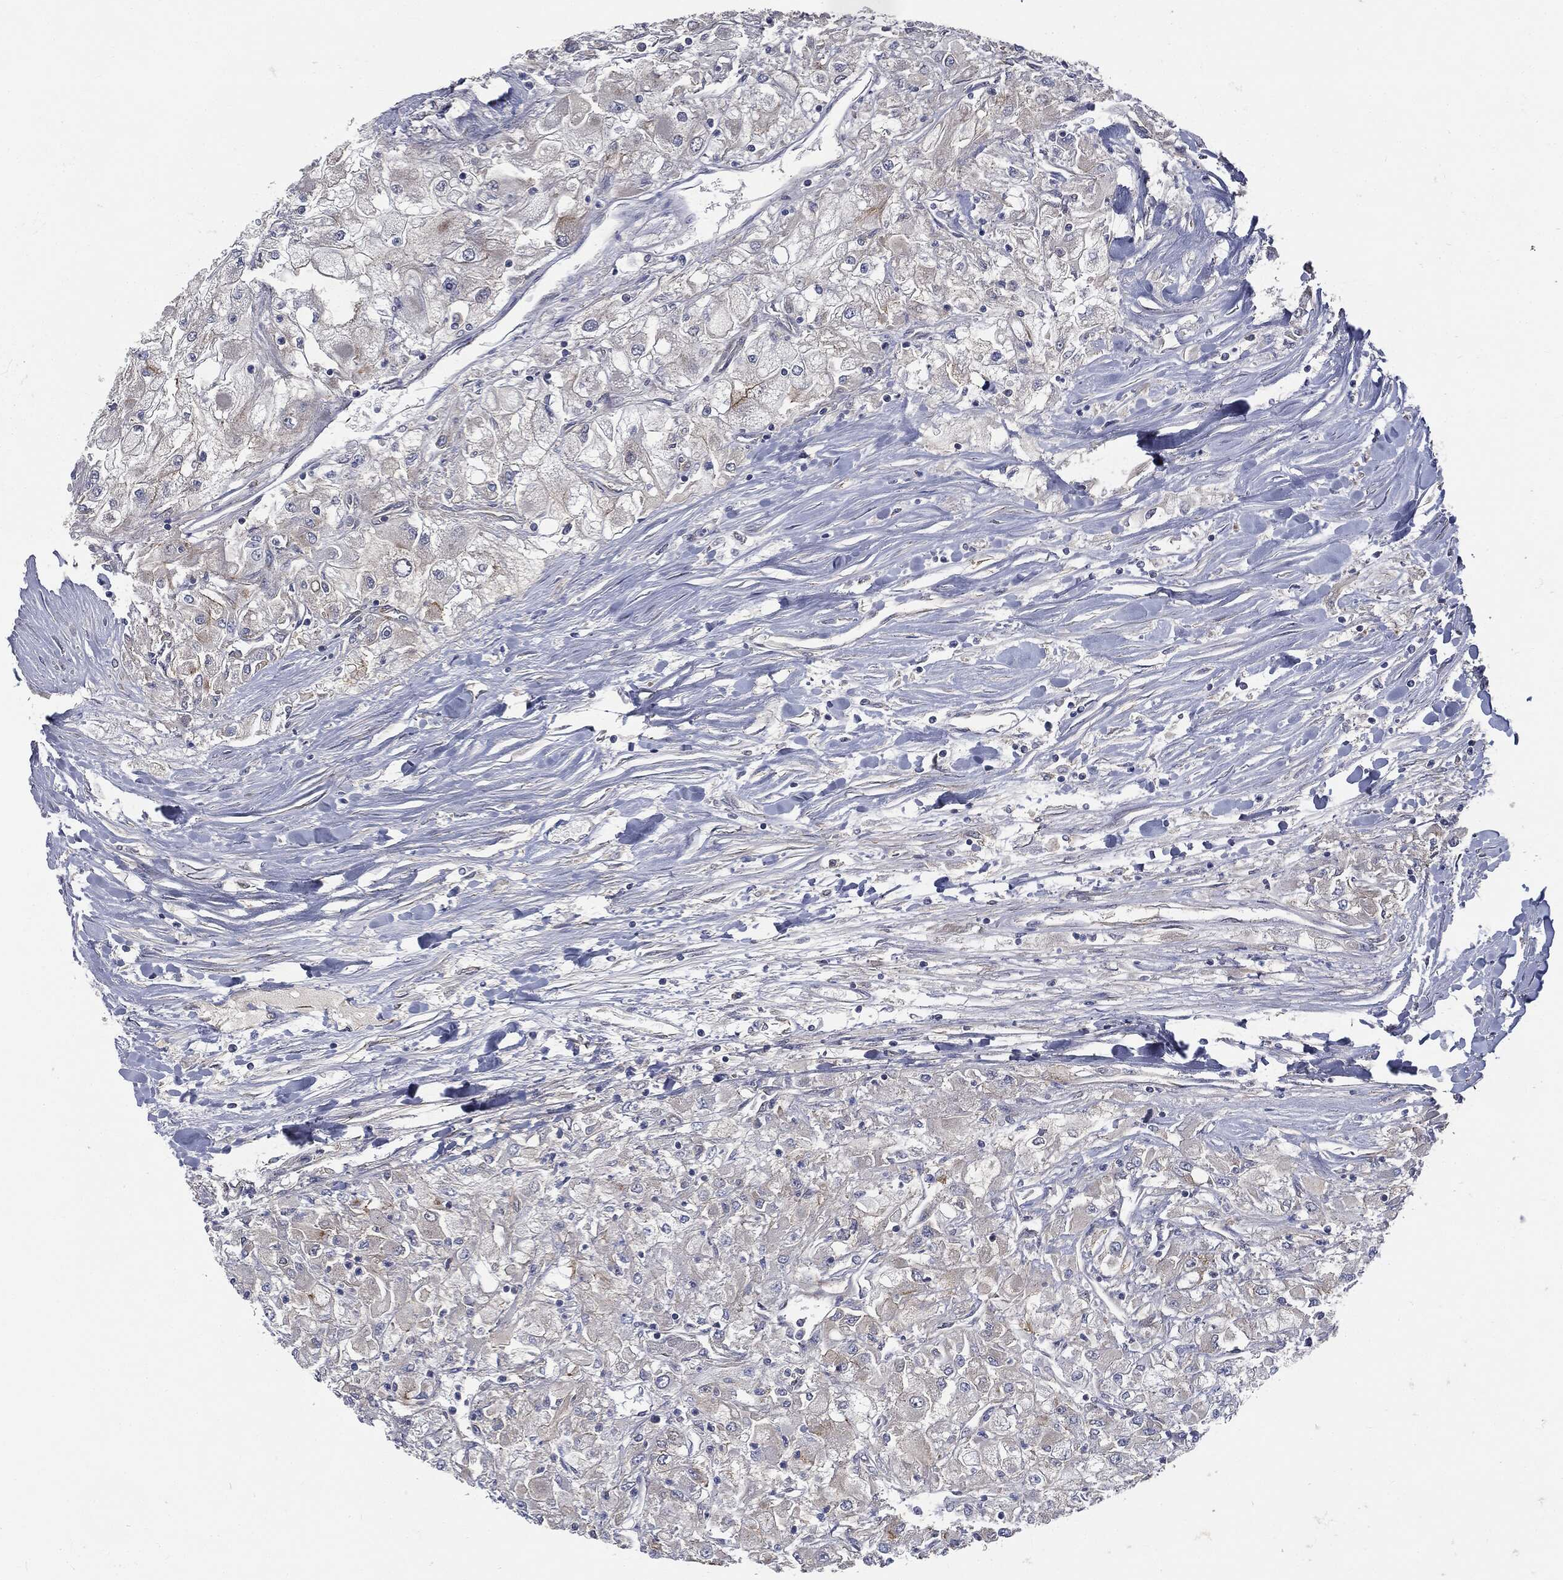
{"staining": {"intensity": "negative", "quantity": "none", "location": "none"}, "tissue": "renal cancer", "cell_type": "Tumor cells", "image_type": "cancer", "snomed": [{"axis": "morphology", "description": "Adenocarcinoma, NOS"}, {"axis": "topography", "description": "Kidney"}], "caption": "Tumor cells show no significant protein positivity in renal cancer.", "gene": "EPS15L1", "patient": {"sex": "male", "age": 80}}